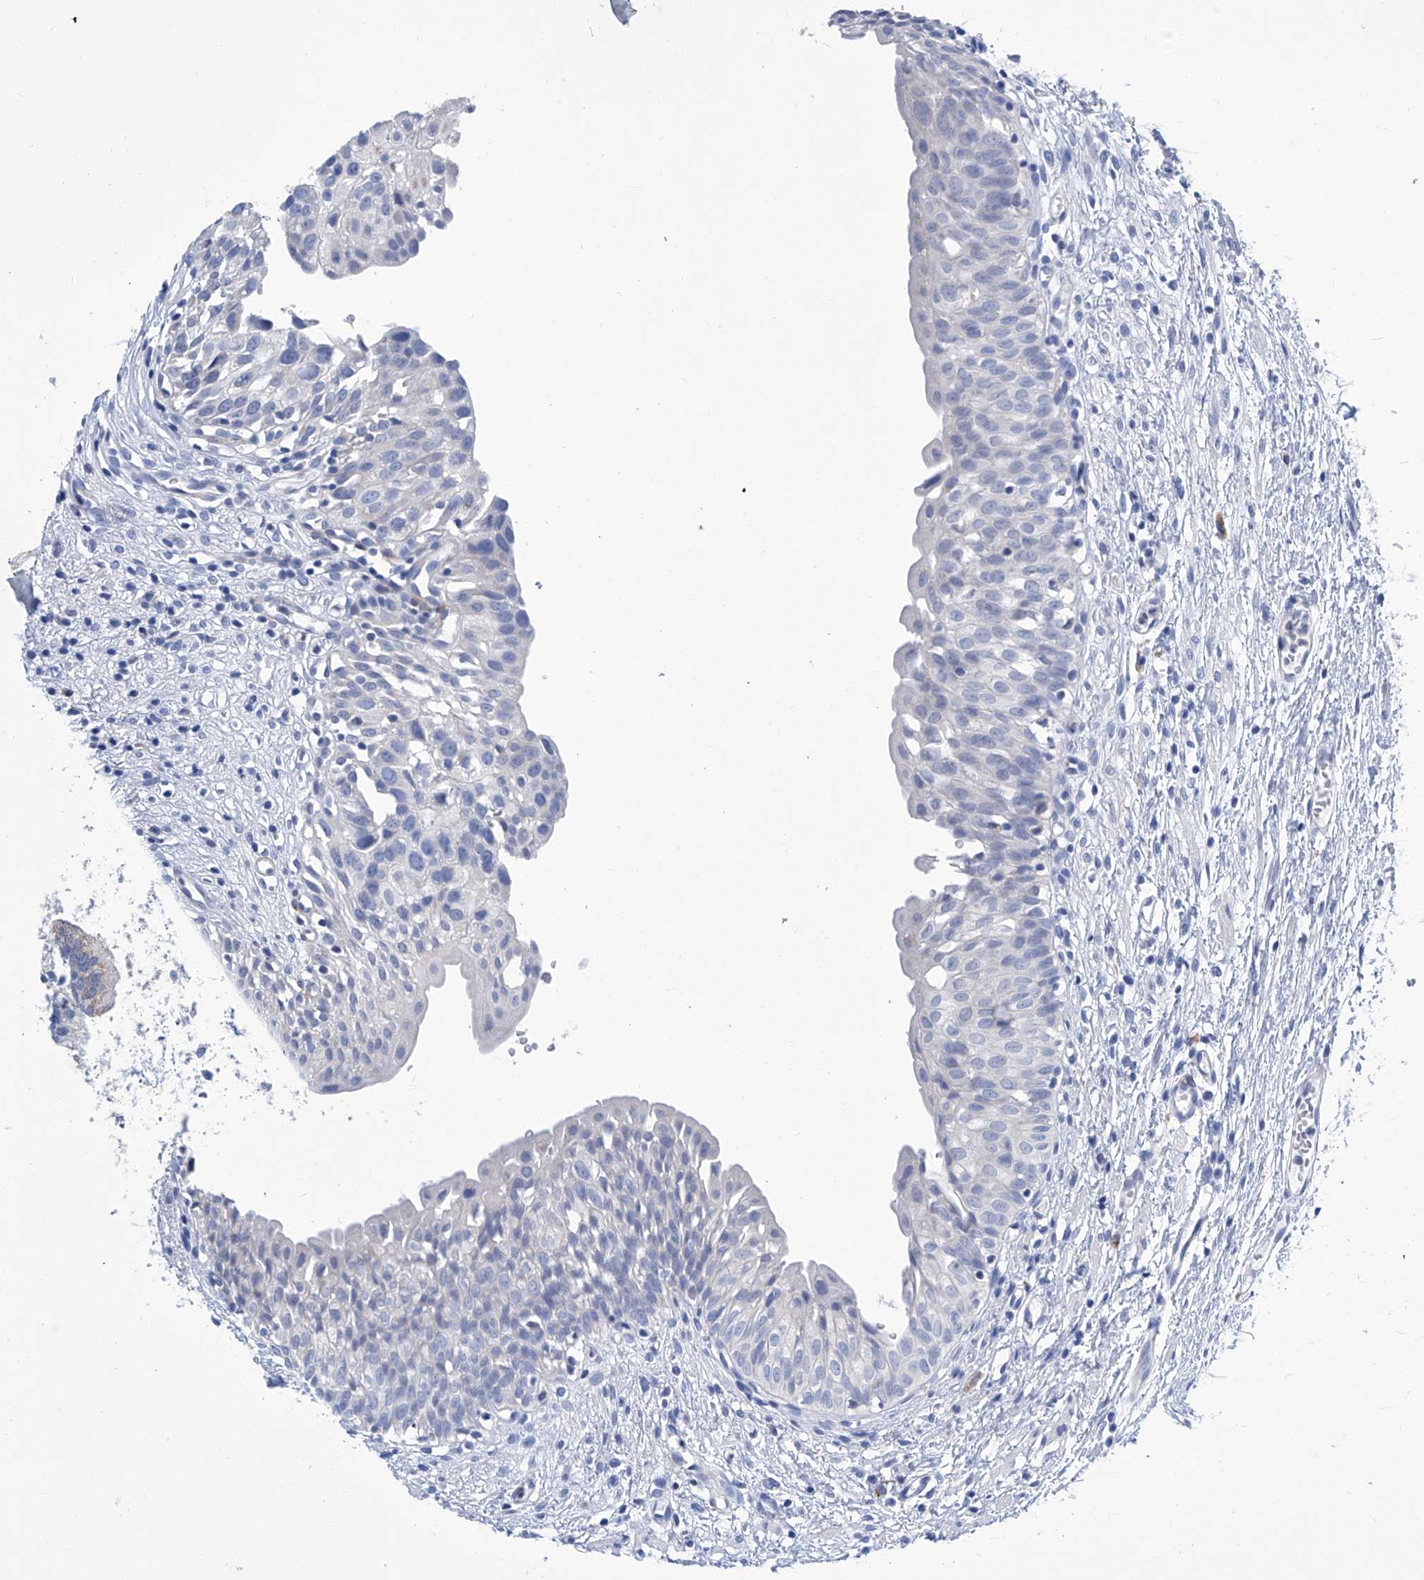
{"staining": {"intensity": "negative", "quantity": "none", "location": "none"}, "tissue": "urinary bladder", "cell_type": "Urothelial cells", "image_type": "normal", "snomed": [{"axis": "morphology", "description": "Normal tissue, NOS"}, {"axis": "topography", "description": "Urinary bladder"}], "caption": "Urothelial cells are negative for brown protein staining in normal urinary bladder. (DAB immunohistochemistry visualized using brightfield microscopy, high magnification).", "gene": "IMPA2", "patient": {"sex": "male", "age": 51}}